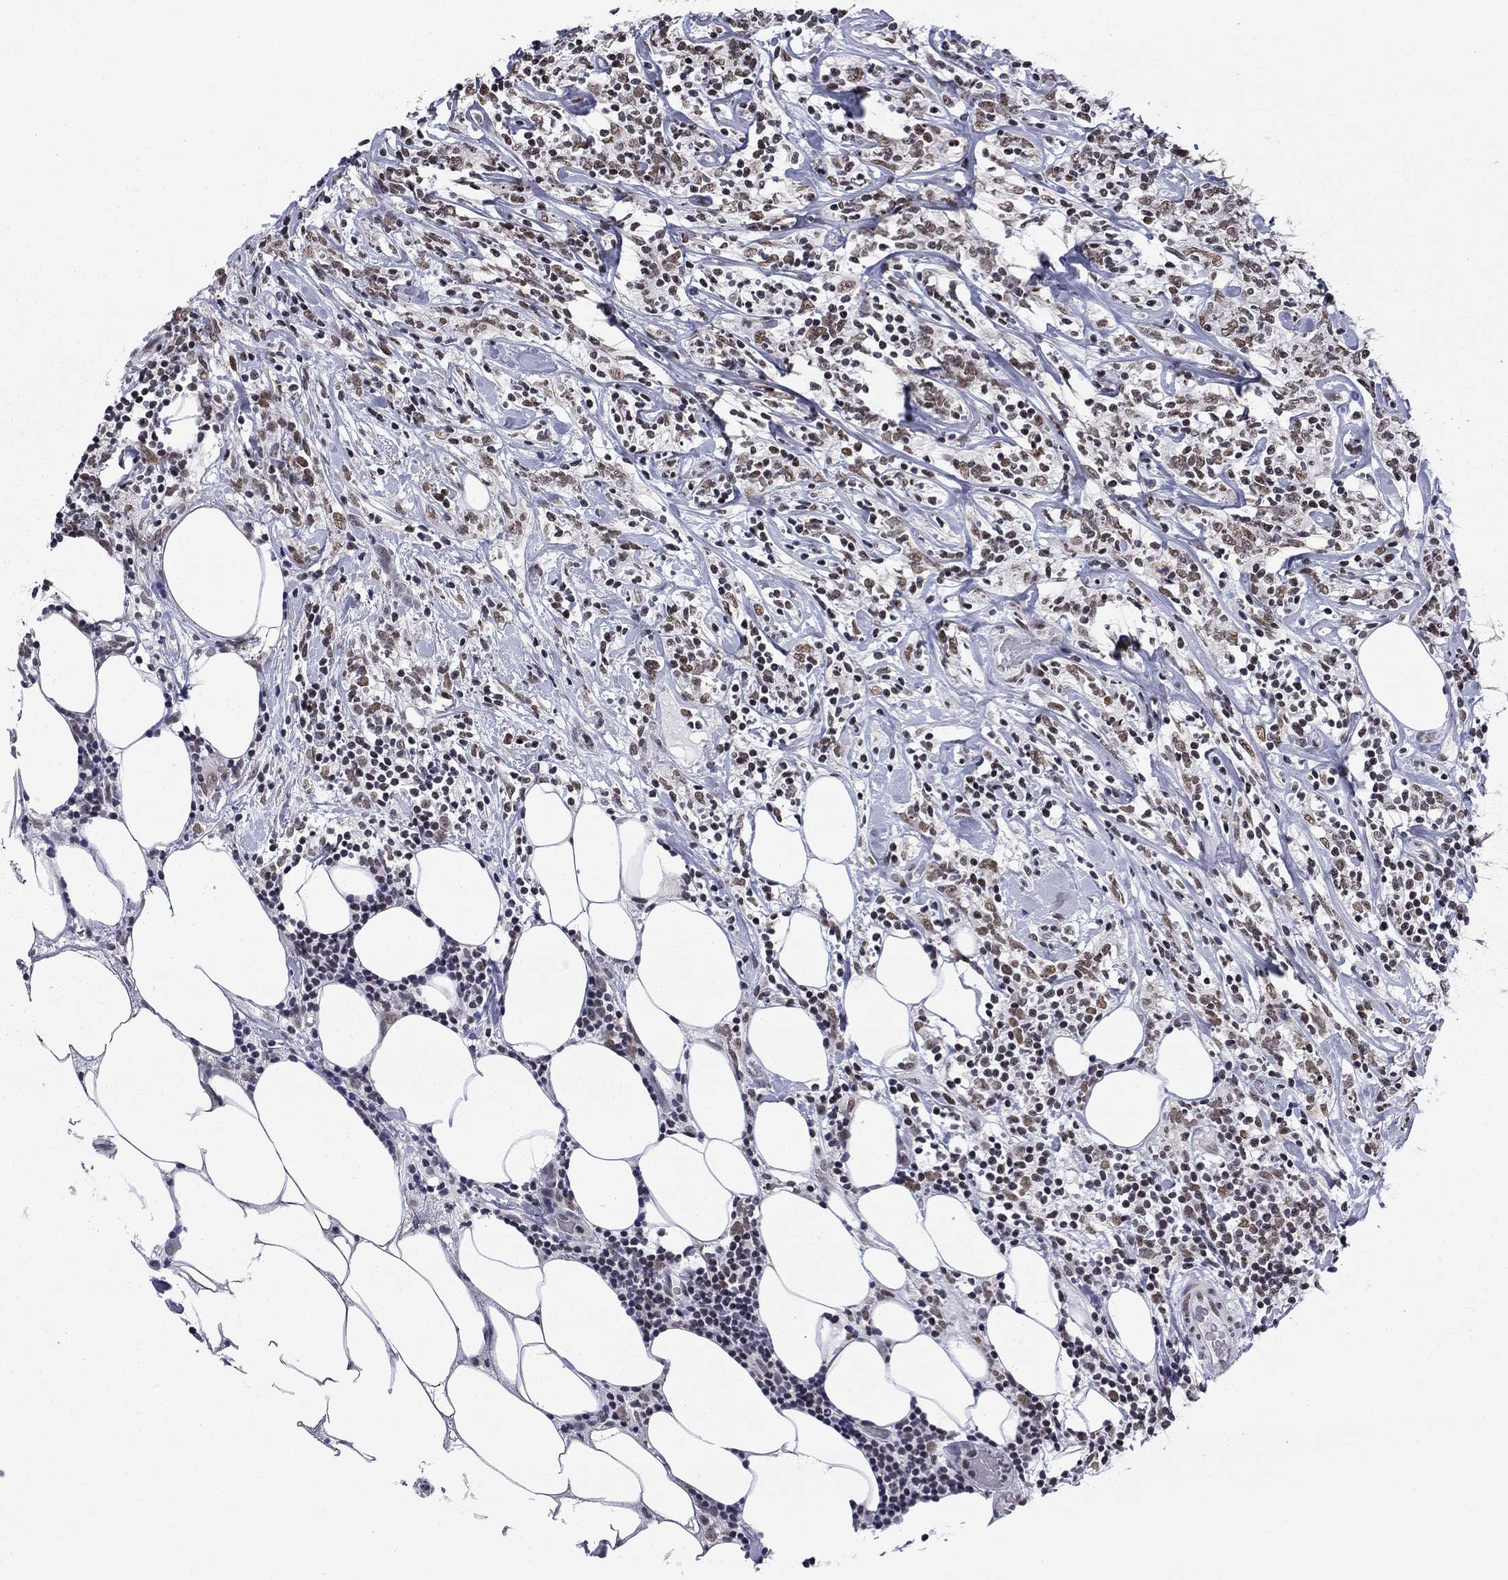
{"staining": {"intensity": "negative", "quantity": "none", "location": "none"}, "tissue": "lymphoma", "cell_type": "Tumor cells", "image_type": "cancer", "snomed": [{"axis": "morphology", "description": "Malignant lymphoma, non-Hodgkin's type, High grade"}, {"axis": "topography", "description": "Lymph node"}], "caption": "High magnification brightfield microscopy of lymphoma stained with DAB (brown) and counterstained with hematoxylin (blue): tumor cells show no significant expression.", "gene": "ETV5", "patient": {"sex": "female", "age": 84}}